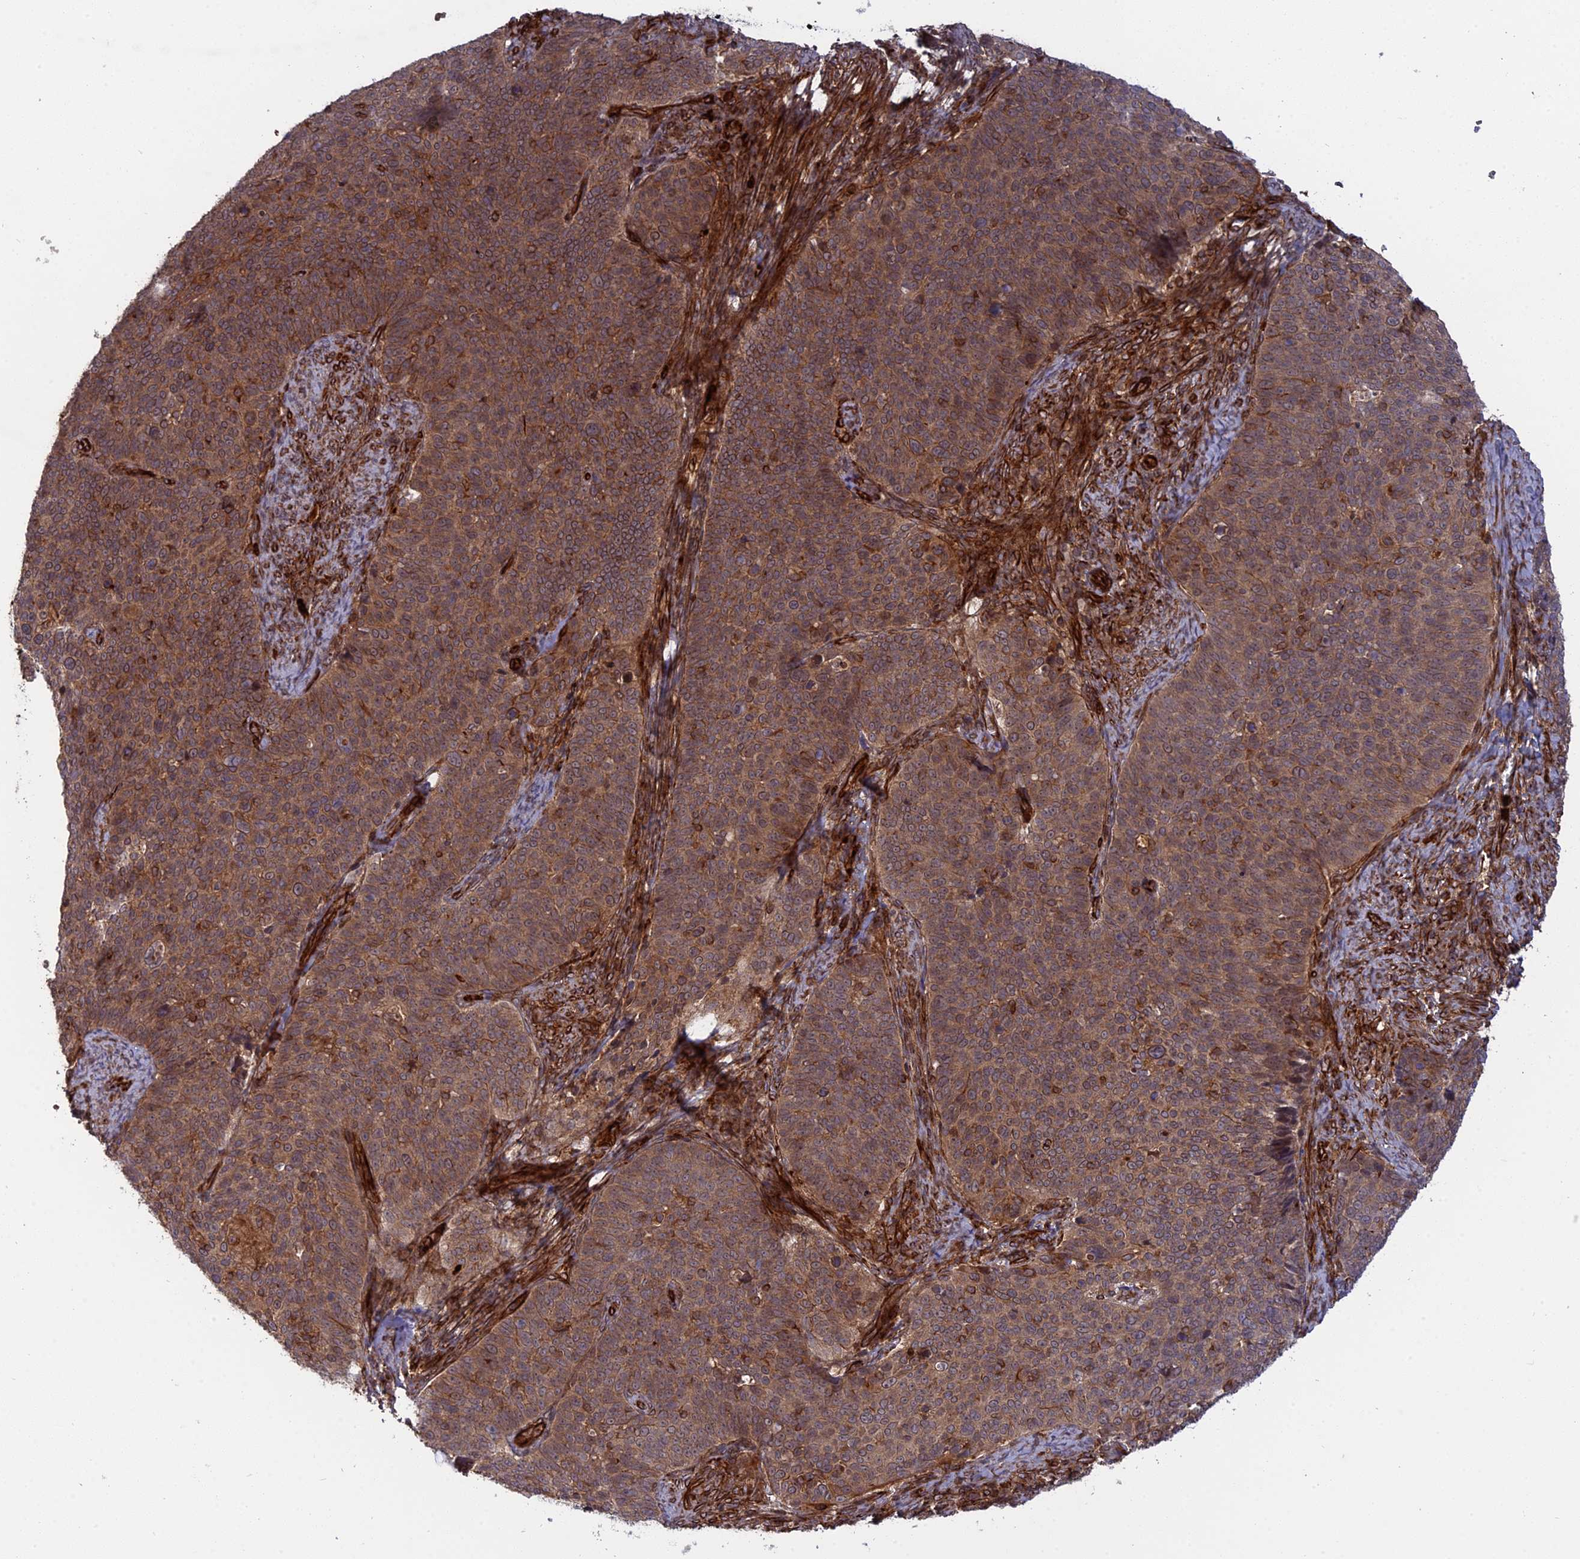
{"staining": {"intensity": "moderate", "quantity": ">75%", "location": "cytoplasmic/membranous"}, "tissue": "cervical cancer", "cell_type": "Tumor cells", "image_type": "cancer", "snomed": [{"axis": "morphology", "description": "Normal tissue, NOS"}, {"axis": "morphology", "description": "Squamous cell carcinoma, NOS"}, {"axis": "topography", "description": "Cervix"}], "caption": "Immunohistochemical staining of human squamous cell carcinoma (cervical) reveals moderate cytoplasmic/membranous protein expression in approximately >75% of tumor cells.", "gene": "PHLDB3", "patient": {"sex": "female", "age": 39}}